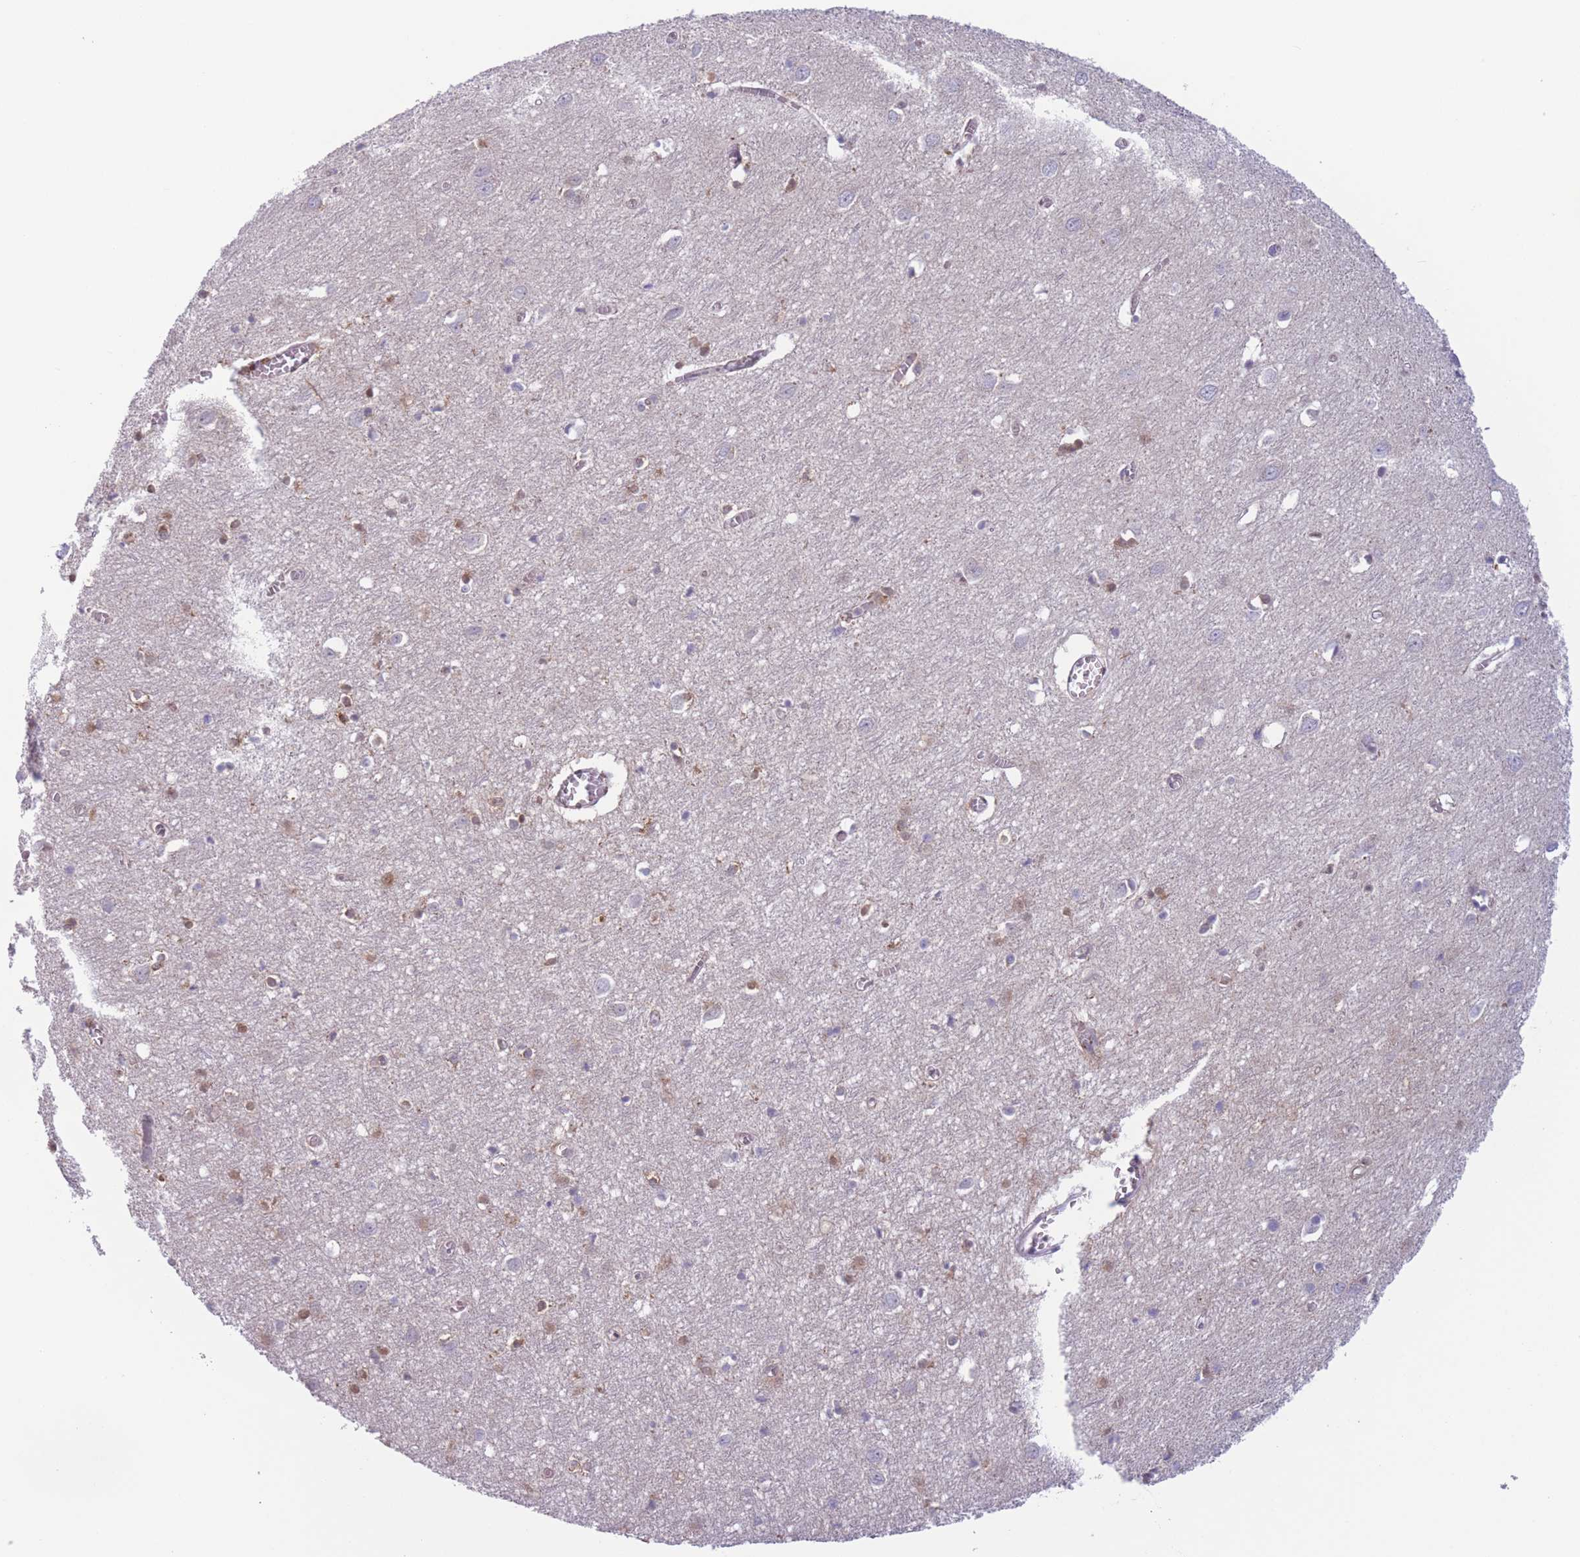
{"staining": {"intensity": "weak", "quantity": "25%-75%", "location": "cytoplasmic/membranous"}, "tissue": "cerebral cortex", "cell_type": "Endothelial cells", "image_type": "normal", "snomed": [{"axis": "morphology", "description": "Normal tissue, NOS"}, {"axis": "topography", "description": "Cerebral cortex"}], "caption": "Endothelial cells show weak cytoplasmic/membranous staining in about 25%-75% of cells in normal cerebral cortex.", "gene": "ENSG00000267179", "patient": {"sex": "female", "age": 64}}